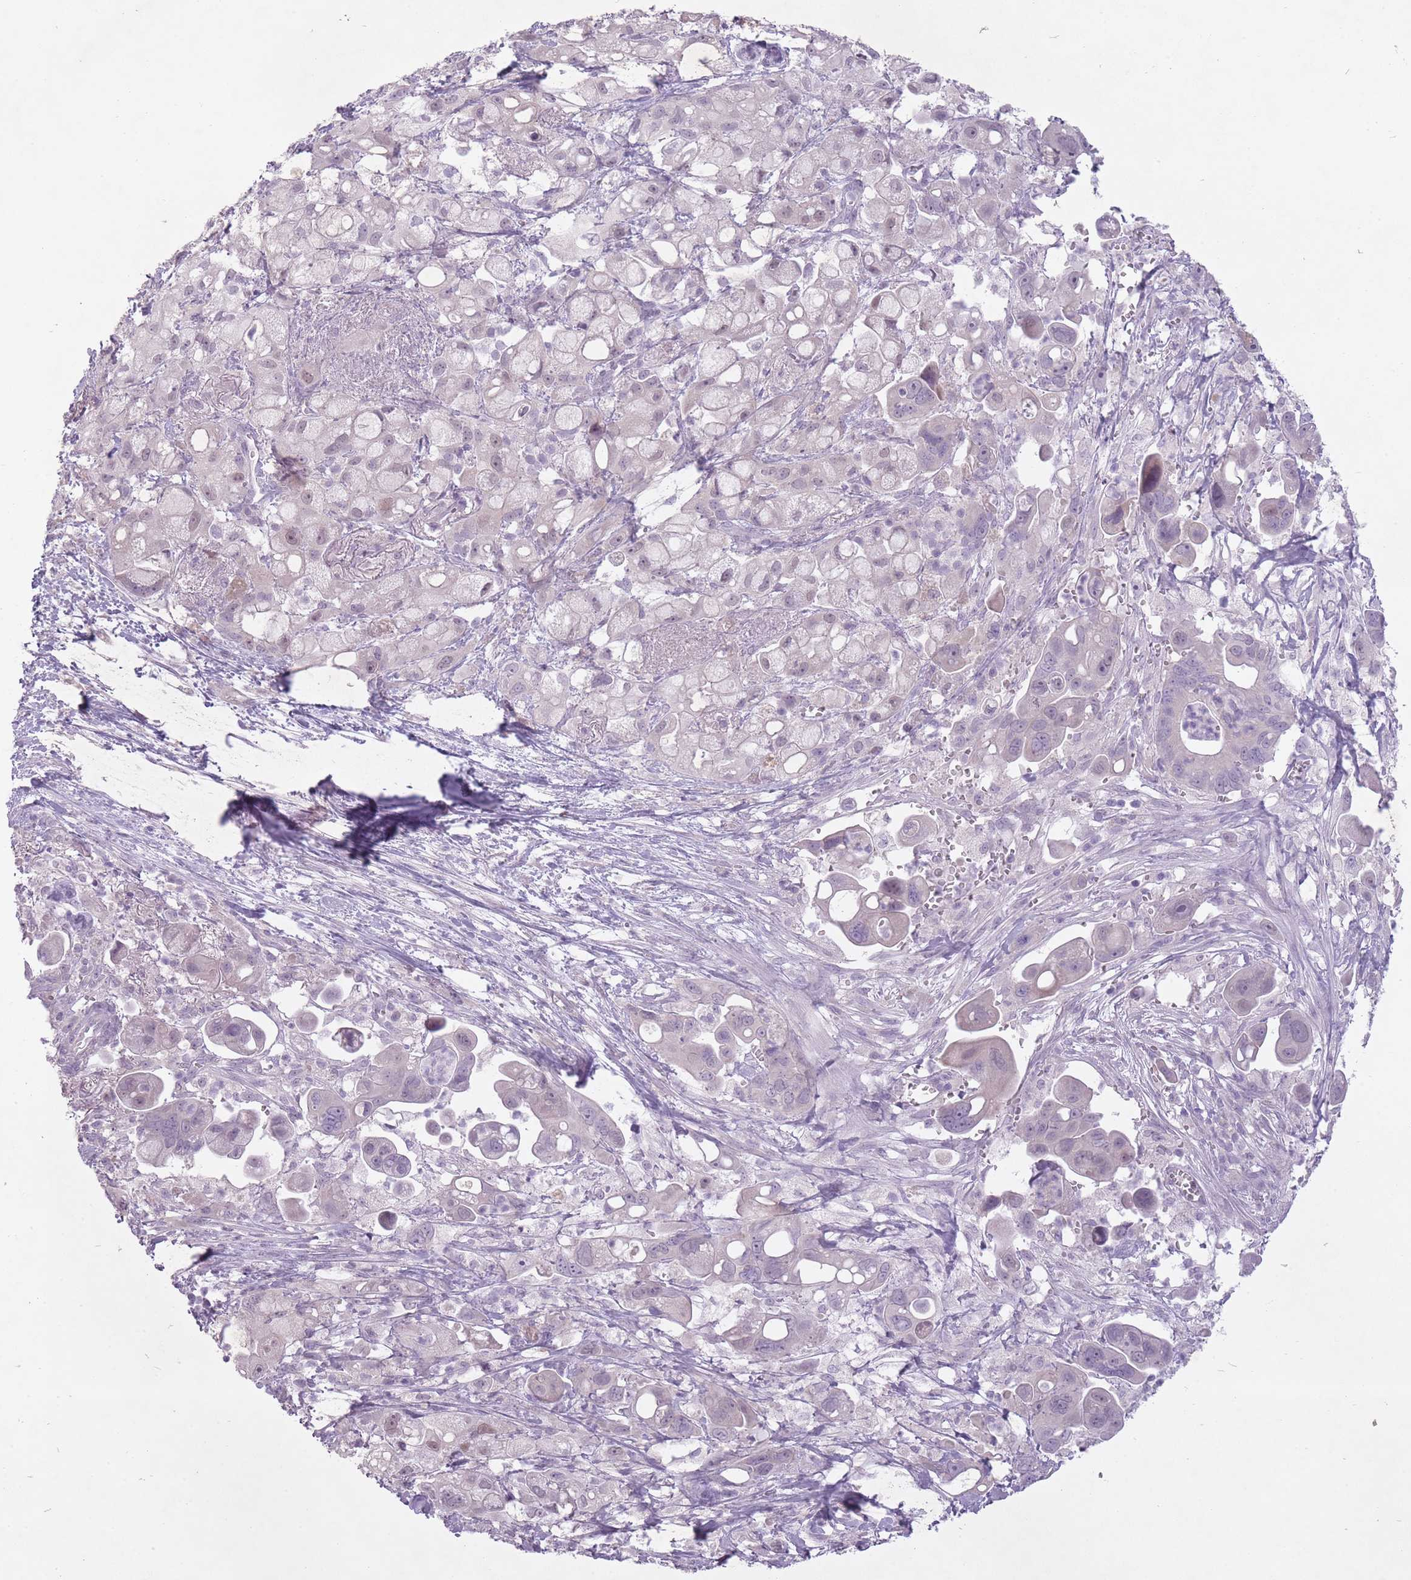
{"staining": {"intensity": "negative", "quantity": "none", "location": "none"}, "tissue": "pancreatic cancer", "cell_type": "Tumor cells", "image_type": "cancer", "snomed": [{"axis": "morphology", "description": "Adenocarcinoma, NOS"}, {"axis": "topography", "description": "Pancreas"}], "caption": "Pancreatic cancer was stained to show a protein in brown. There is no significant expression in tumor cells. (Stains: DAB (3,3'-diaminobenzidine) IHC with hematoxylin counter stain, Microscopy: brightfield microscopy at high magnification).", "gene": "FAM43B", "patient": {"sex": "male", "age": 68}}